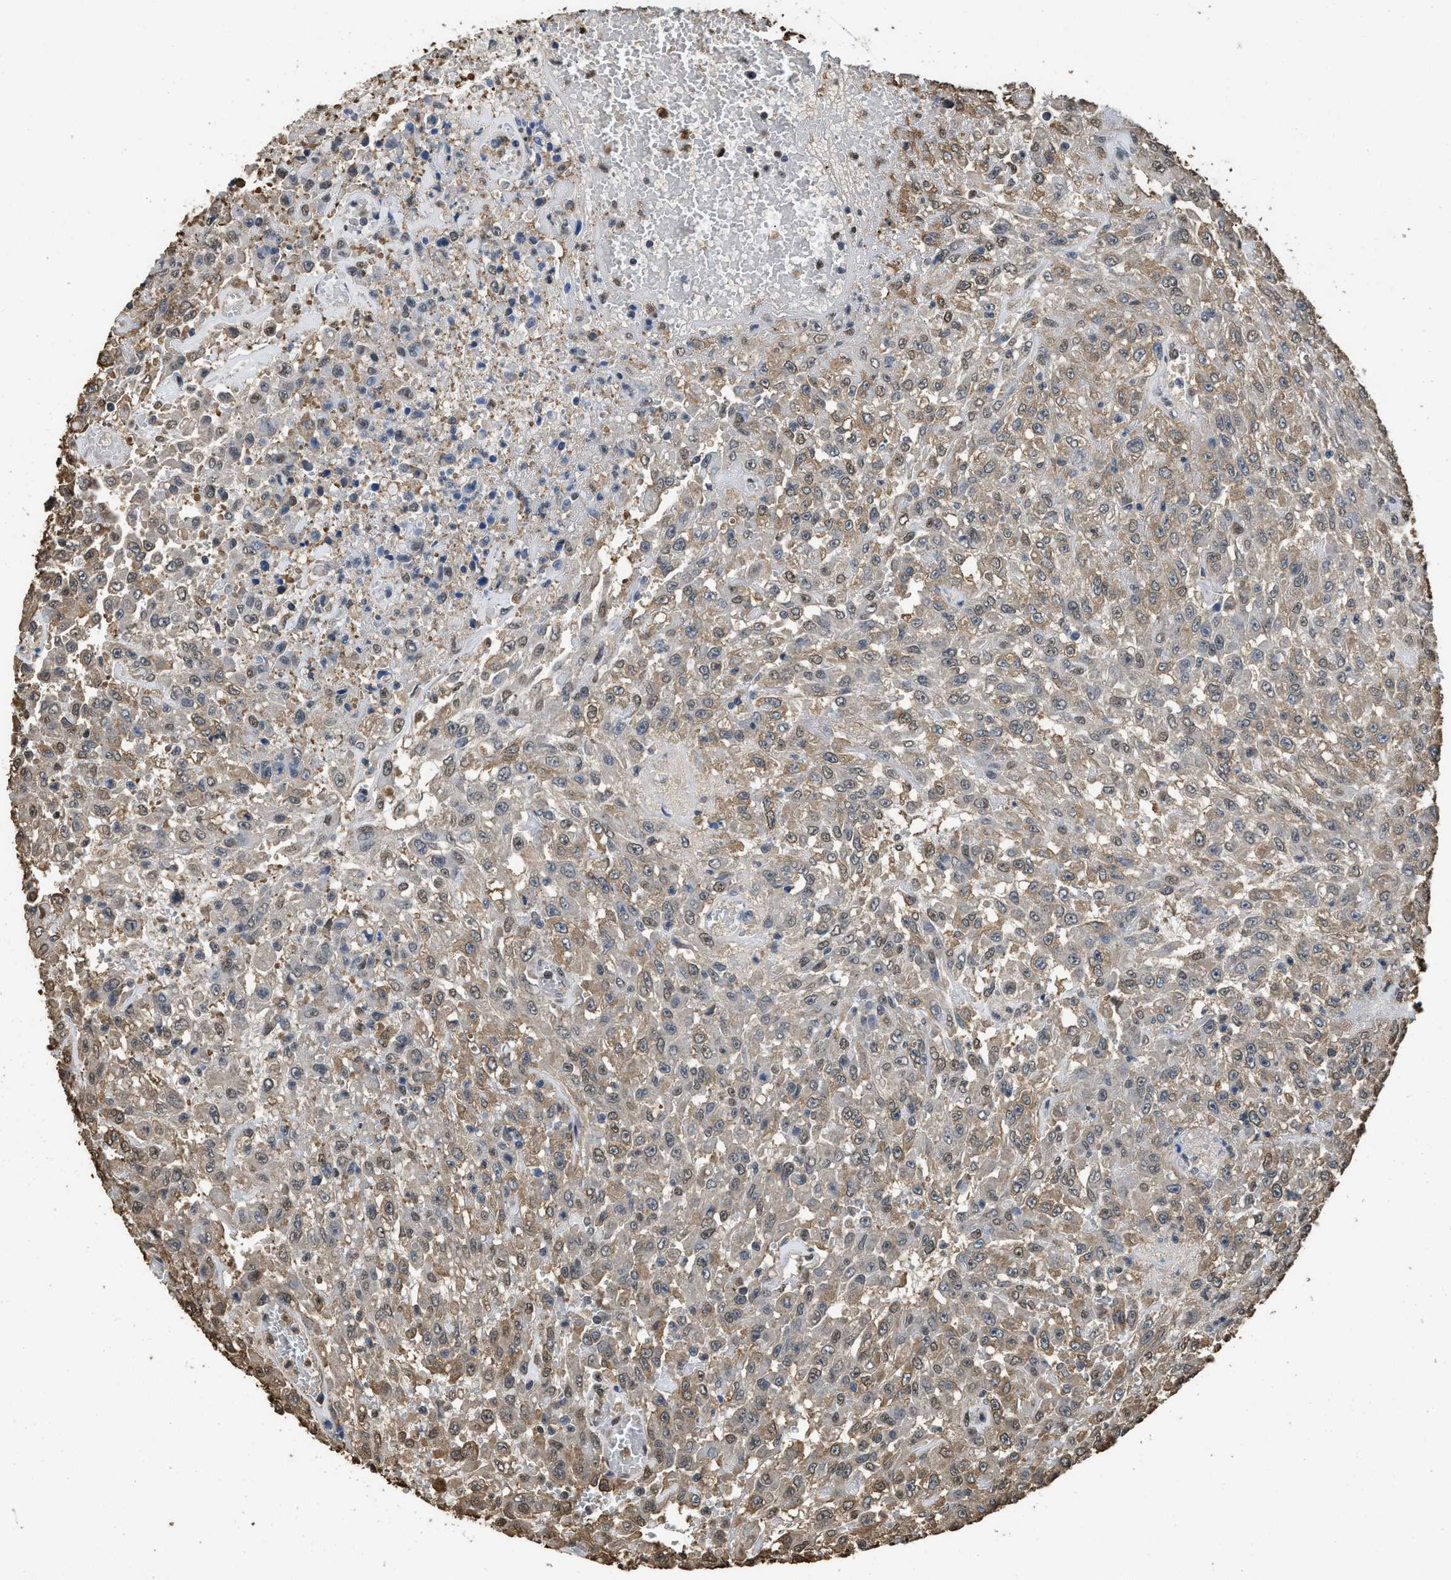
{"staining": {"intensity": "moderate", "quantity": ">75%", "location": "cytoplasmic/membranous"}, "tissue": "urothelial cancer", "cell_type": "Tumor cells", "image_type": "cancer", "snomed": [{"axis": "morphology", "description": "Urothelial carcinoma, High grade"}, {"axis": "topography", "description": "Urinary bladder"}], "caption": "High-grade urothelial carcinoma tissue demonstrates moderate cytoplasmic/membranous positivity in approximately >75% of tumor cells, visualized by immunohistochemistry. (DAB = brown stain, brightfield microscopy at high magnification).", "gene": "GAPDH", "patient": {"sex": "male", "age": 46}}